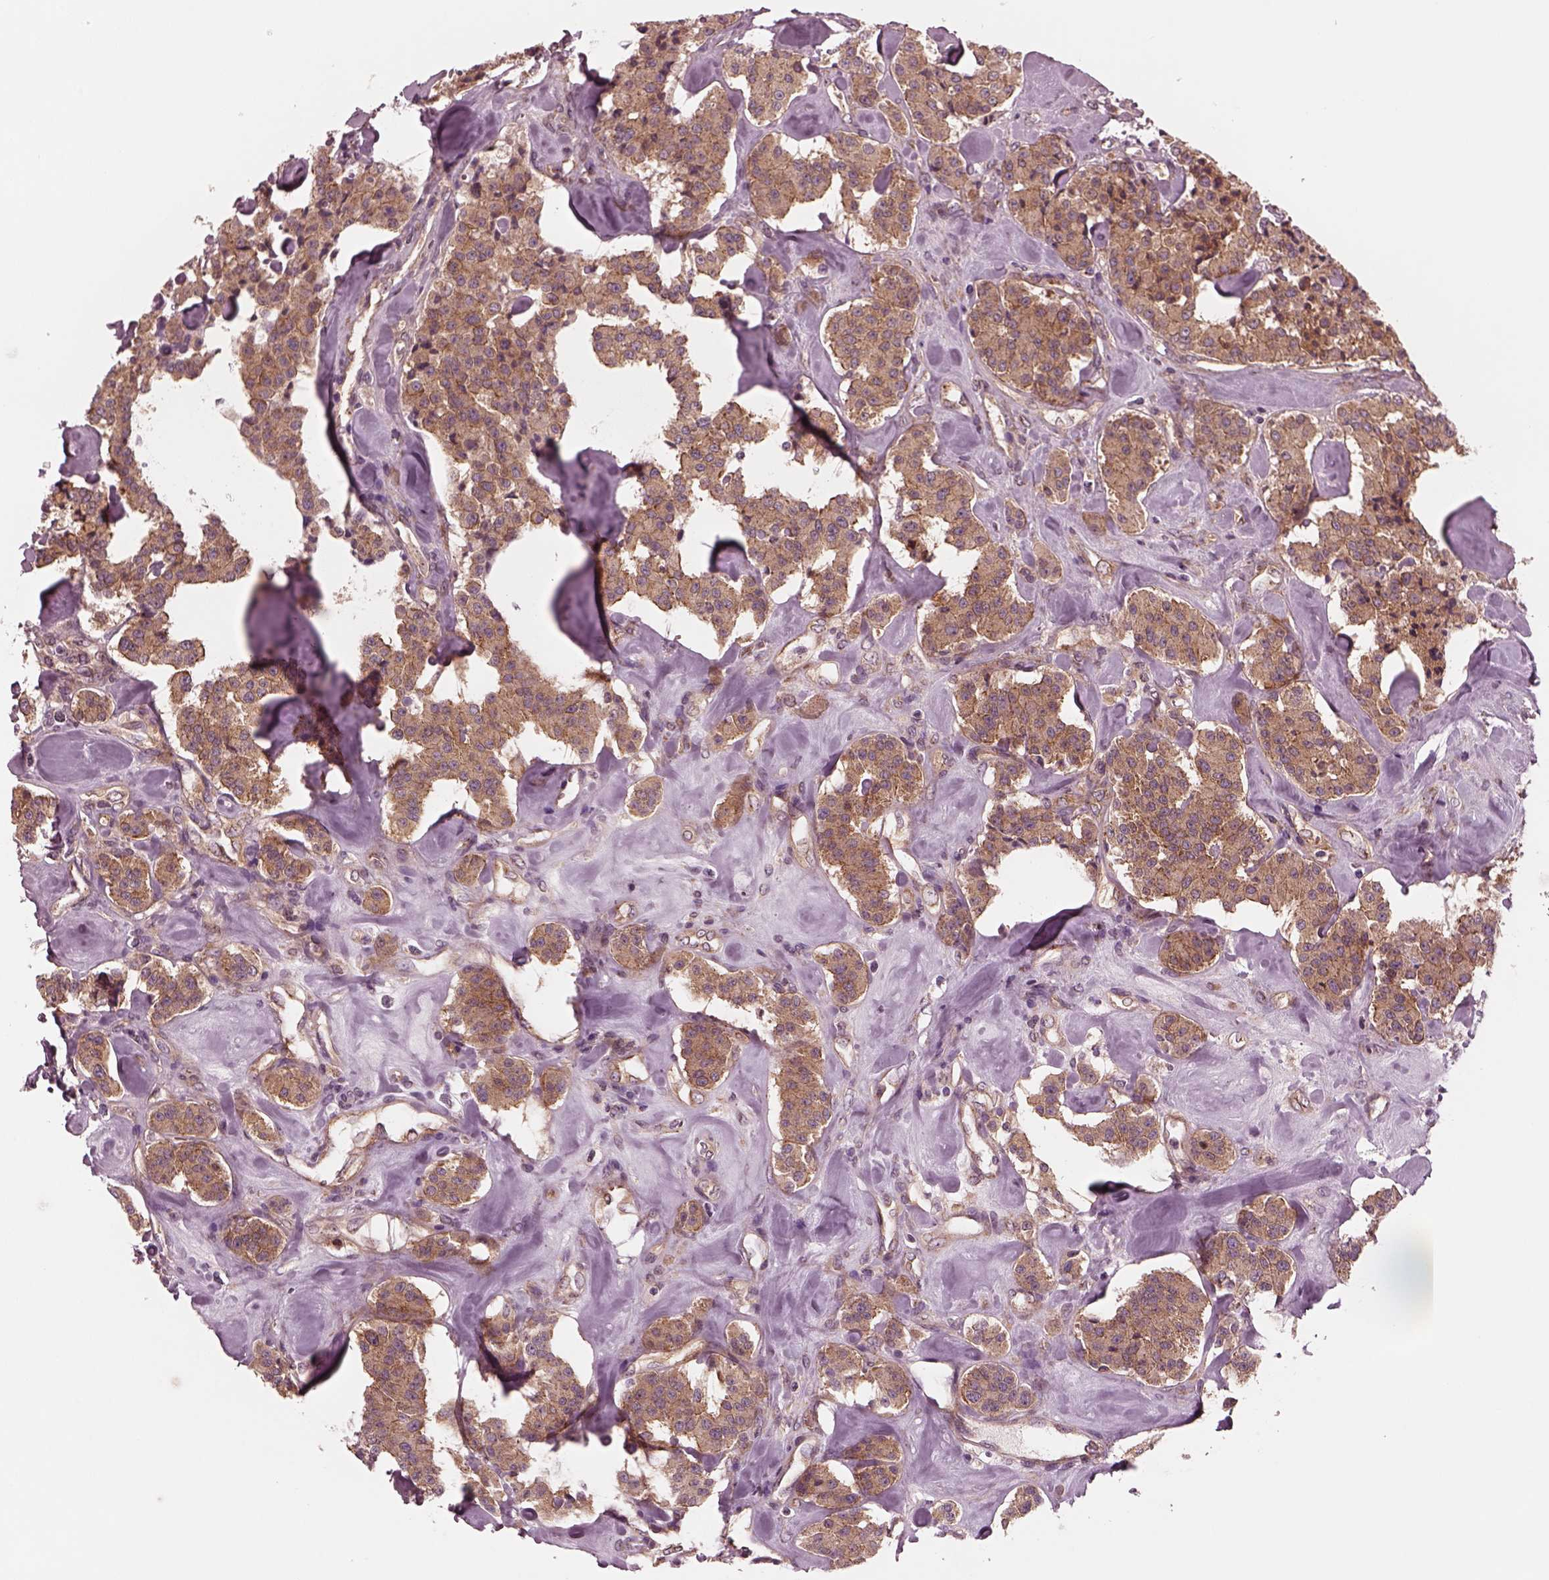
{"staining": {"intensity": "moderate", "quantity": ">75%", "location": "cytoplasmic/membranous"}, "tissue": "carcinoid", "cell_type": "Tumor cells", "image_type": "cancer", "snomed": [{"axis": "morphology", "description": "Carcinoid, malignant, NOS"}, {"axis": "topography", "description": "Pancreas"}], "caption": "Human carcinoid (malignant) stained for a protein (brown) reveals moderate cytoplasmic/membranous positive expression in approximately >75% of tumor cells.", "gene": "TUBG1", "patient": {"sex": "male", "age": 41}}